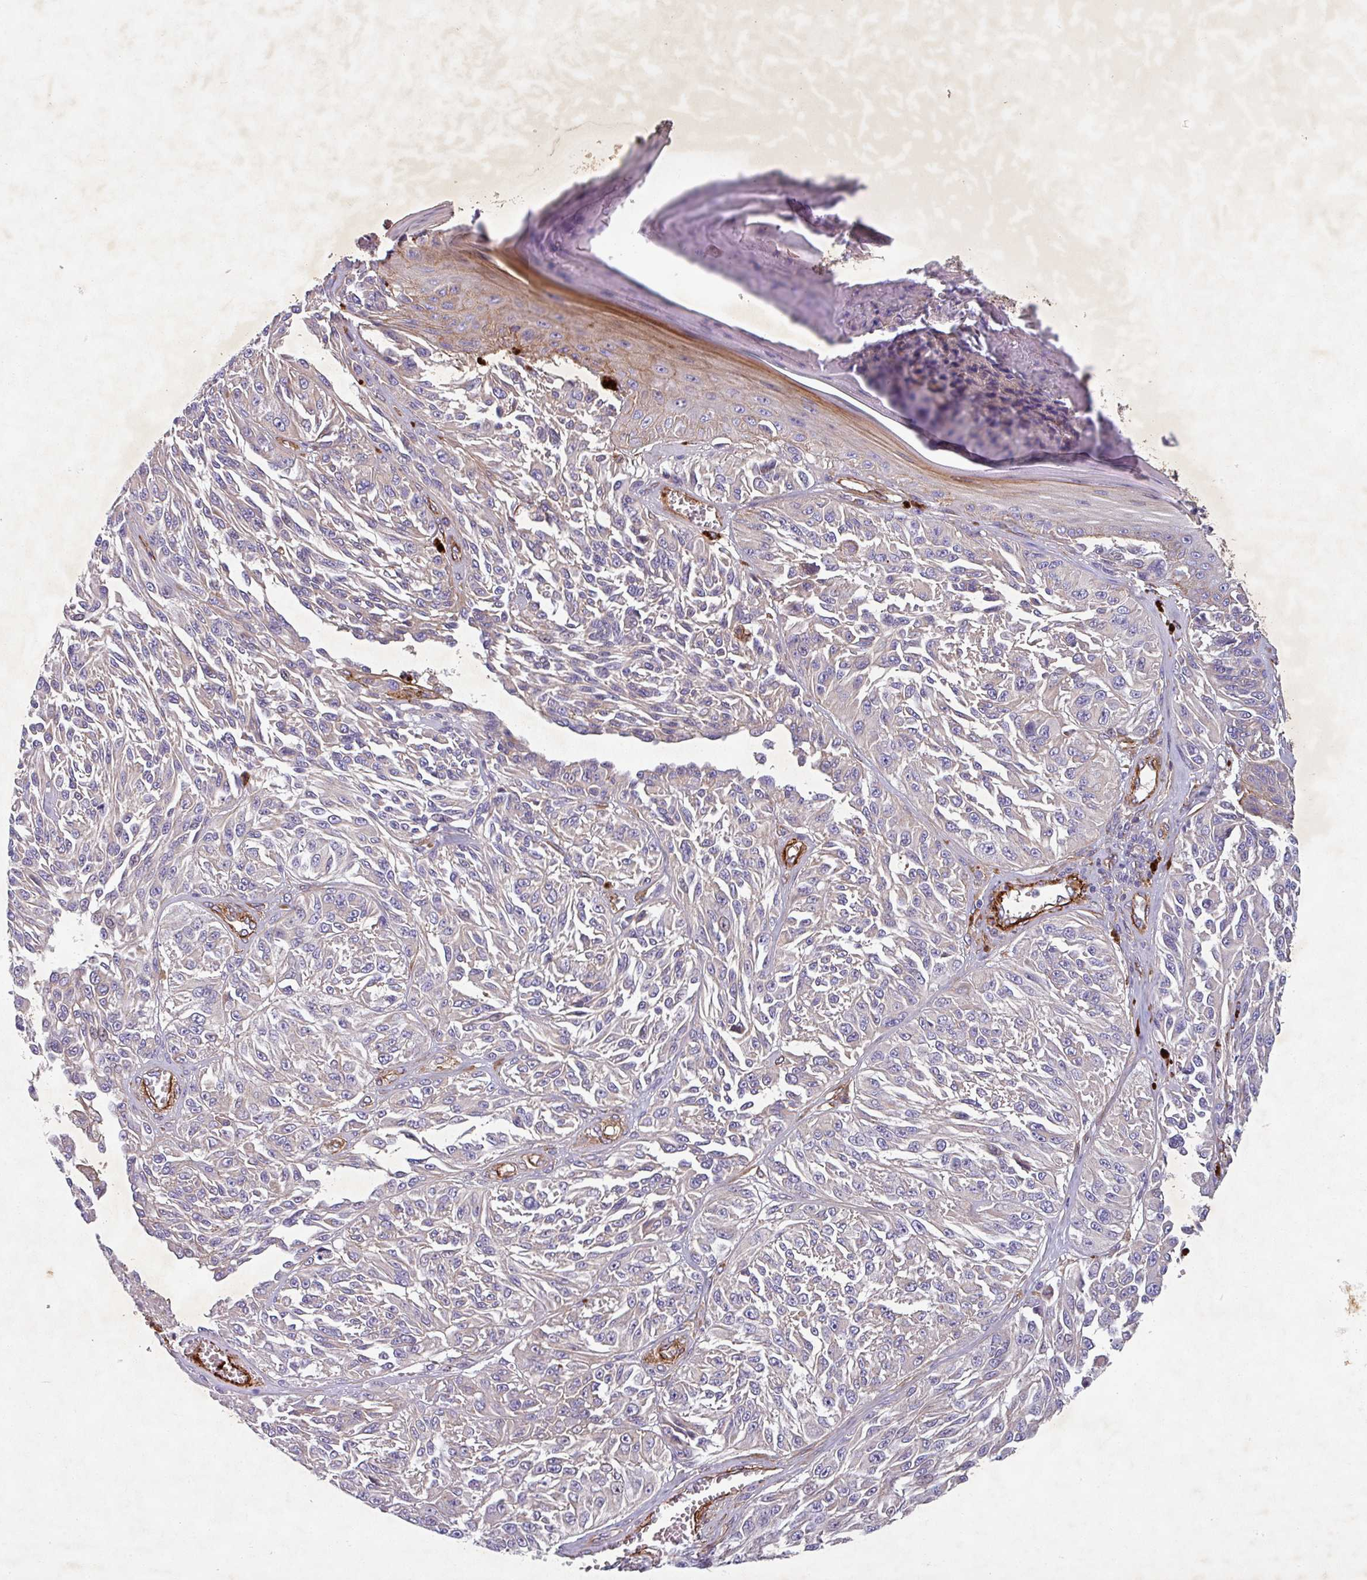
{"staining": {"intensity": "negative", "quantity": "none", "location": "none"}, "tissue": "melanoma", "cell_type": "Tumor cells", "image_type": "cancer", "snomed": [{"axis": "morphology", "description": "Malignant melanoma, NOS"}, {"axis": "topography", "description": "Skin"}], "caption": "High power microscopy photomicrograph of an immunohistochemistry image of malignant melanoma, revealing no significant staining in tumor cells. The staining was performed using DAB to visualize the protein expression in brown, while the nuclei were stained in blue with hematoxylin (Magnification: 20x).", "gene": "ATP2C2", "patient": {"sex": "male", "age": 94}}